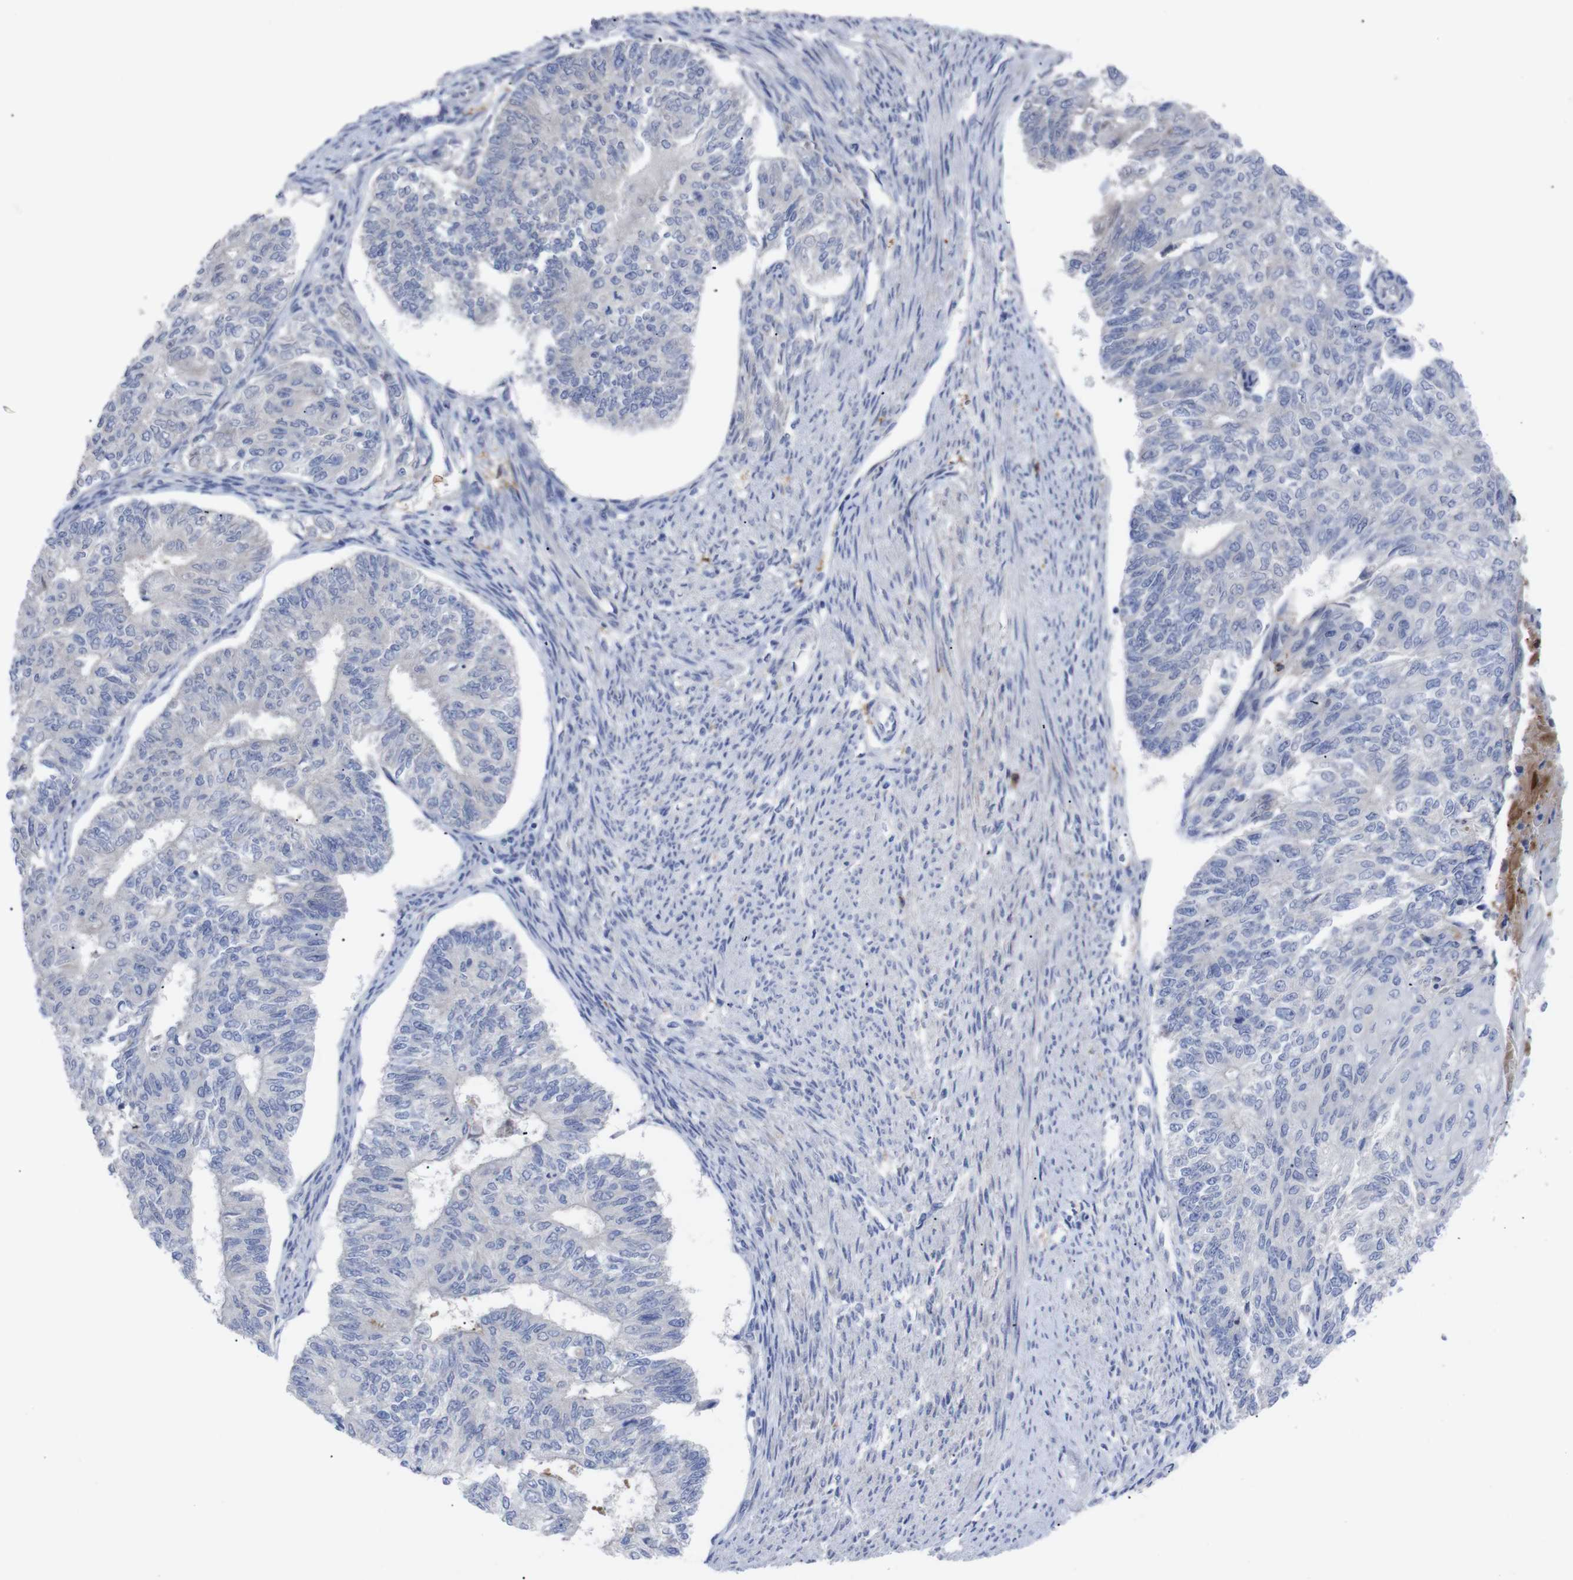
{"staining": {"intensity": "negative", "quantity": "none", "location": "none"}, "tissue": "endometrial cancer", "cell_type": "Tumor cells", "image_type": "cancer", "snomed": [{"axis": "morphology", "description": "Adenocarcinoma, NOS"}, {"axis": "topography", "description": "Endometrium"}], "caption": "IHC of endometrial adenocarcinoma reveals no positivity in tumor cells.", "gene": "C5AR1", "patient": {"sex": "female", "age": 32}}